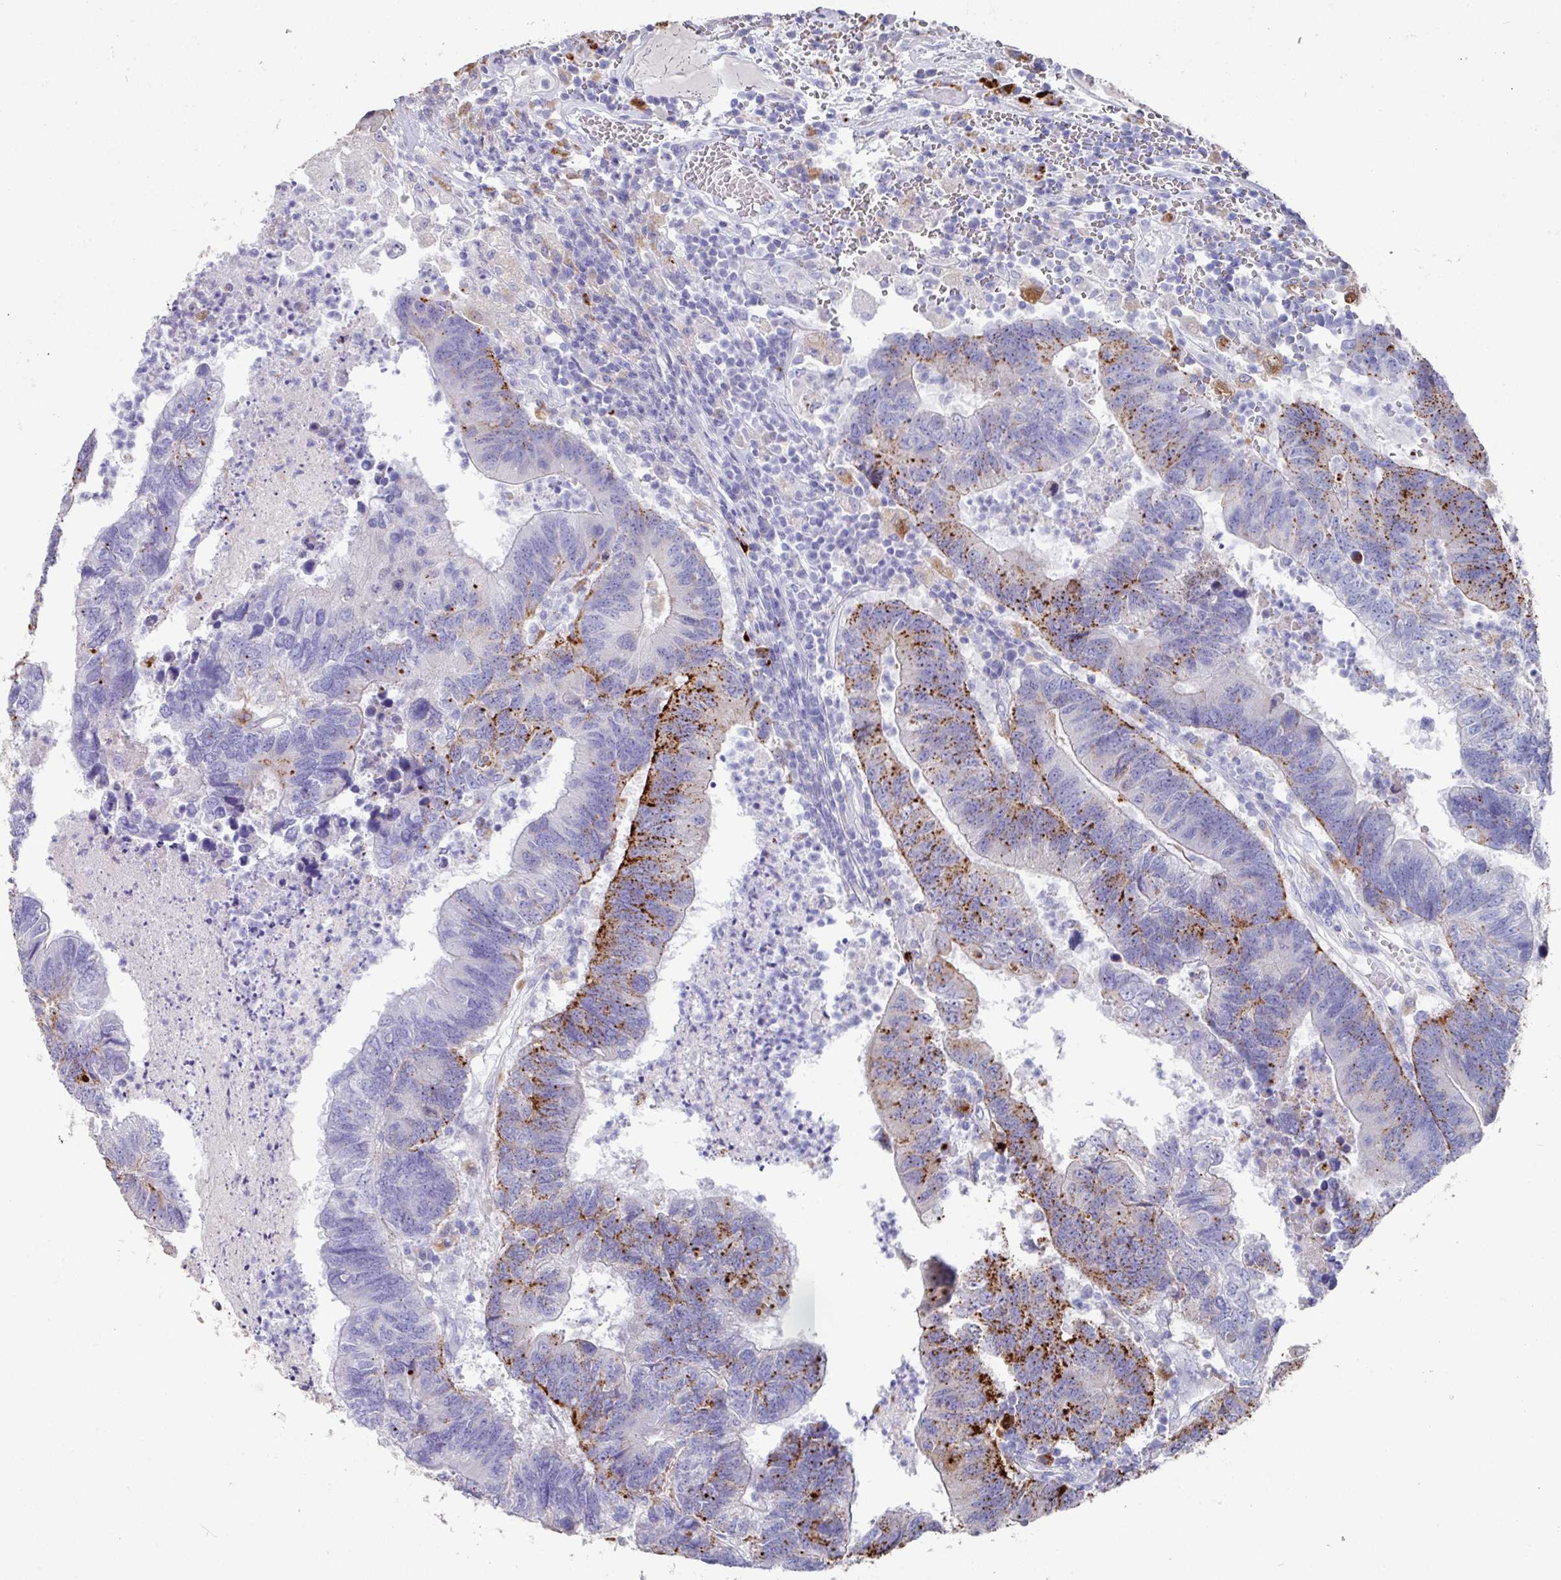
{"staining": {"intensity": "strong", "quantity": "<25%", "location": "cytoplasmic/membranous"}, "tissue": "colorectal cancer", "cell_type": "Tumor cells", "image_type": "cancer", "snomed": [{"axis": "morphology", "description": "Adenocarcinoma, NOS"}, {"axis": "topography", "description": "Colon"}], "caption": "Immunohistochemical staining of human colorectal adenocarcinoma shows medium levels of strong cytoplasmic/membranous positivity in approximately <25% of tumor cells.", "gene": "CPVL", "patient": {"sex": "female", "age": 48}}